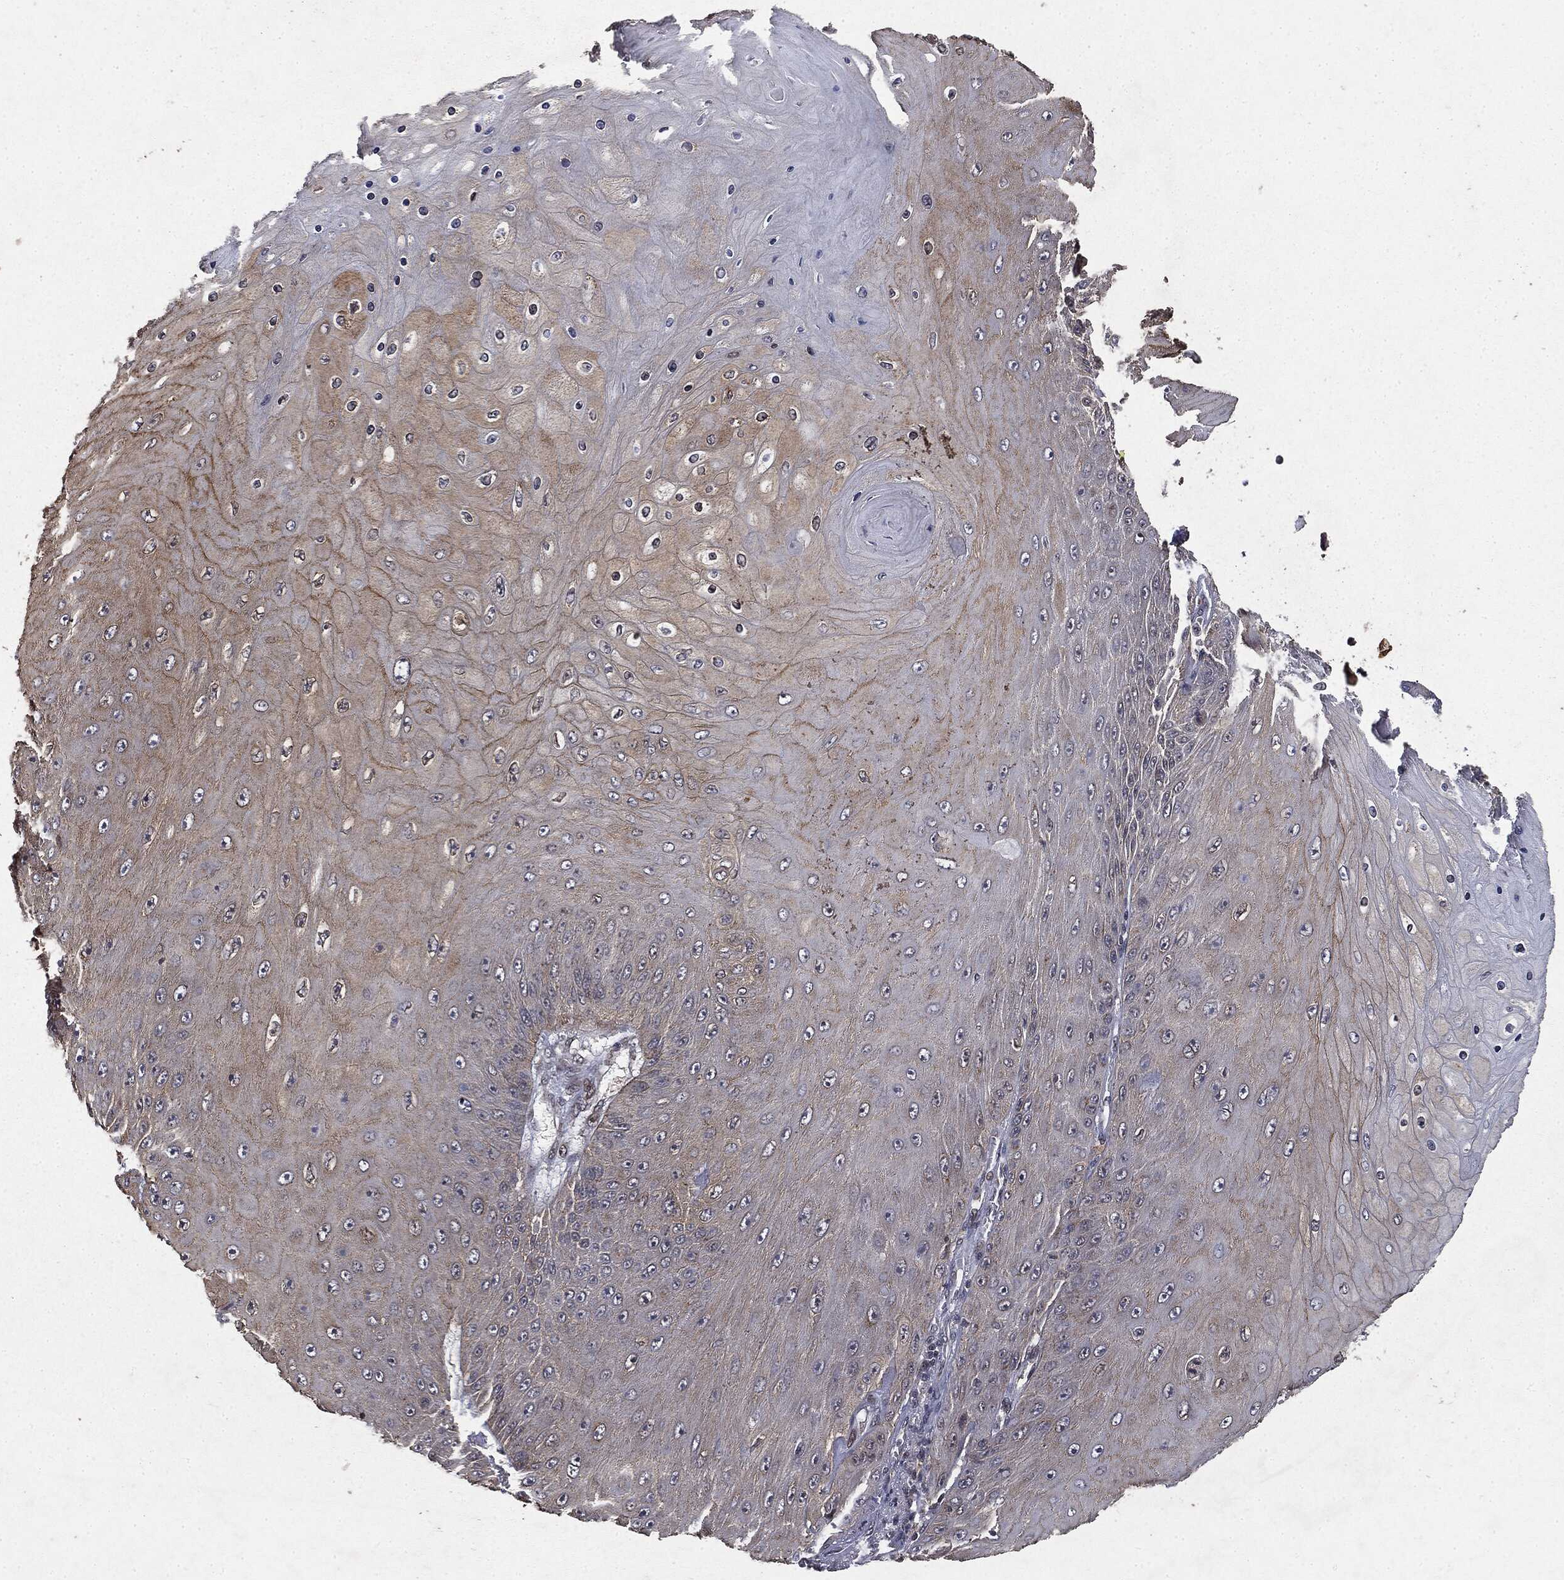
{"staining": {"intensity": "moderate", "quantity": "<25%", "location": "cytoplasmic/membranous"}, "tissue": "skin cancer", "cell_type": "Tumor cells", "image_type": "cancer", "snomed": [{"axis": "morphology", "description": "Squamous cell carcinoma, NOS"}, {"axis": "topography", "description": "Skin"}], "caption": "DAB (3,3'-diaminobenzidine) immunohistochemical staining of squamous cell carcinoma (skin) demonstrates moderate cytoplasmic/membranous protein expression in about <25% of tumor cells.", "gene": "PLPPR2", "patient": {"sex": "male", "age": 62}}